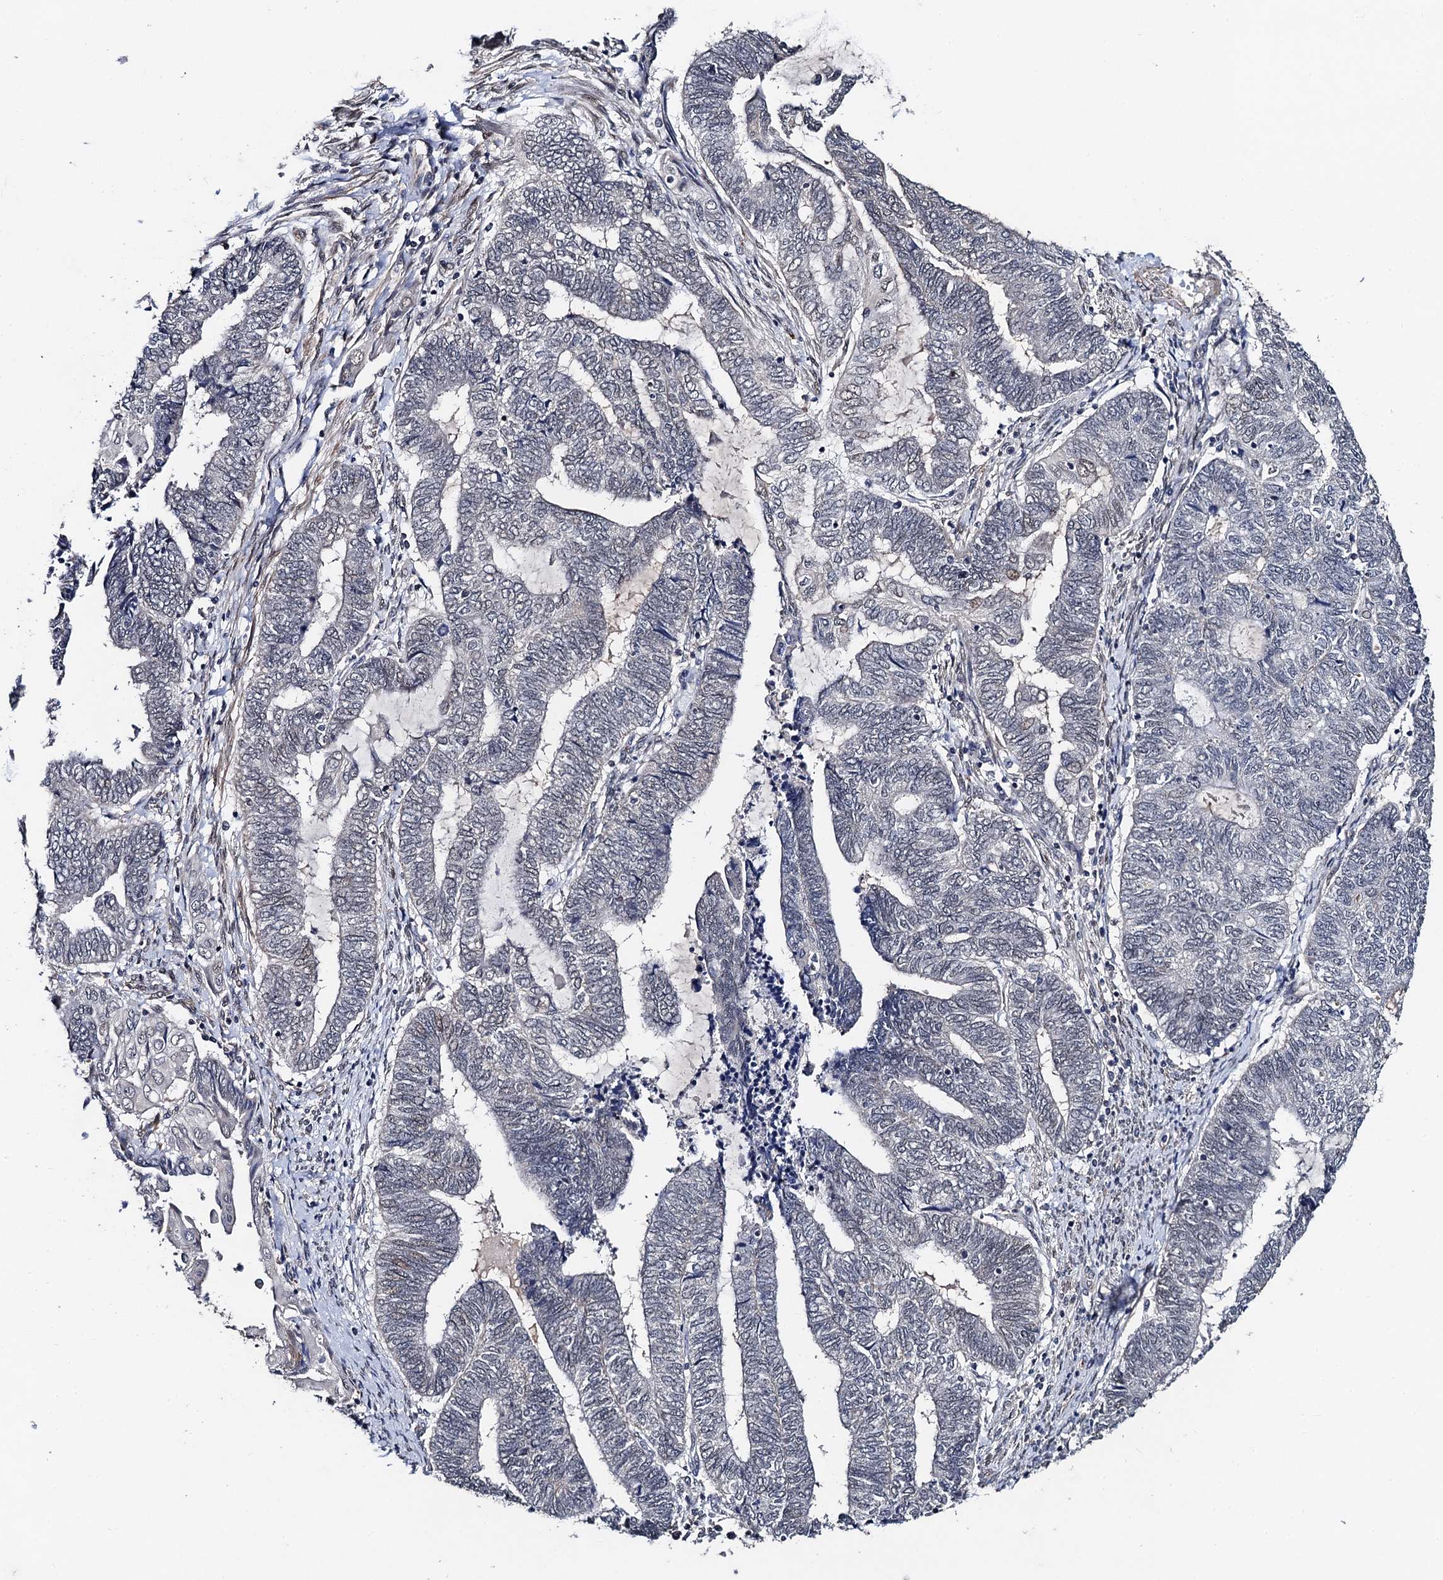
{"staining": {"intensity": "negative", "quantity": "none", "location": "none"}, "tissue": "endometrial cancer", "cell_type": "Tumor cells", "image_type": "cancer", "snomed": [{"axis": "morphology", "description": "Adenocarcinoma, NOS"}, {"axis": "topography", "description": "Uterus"}, {"axis": "topography", "description": "Endometrium"}], "caption": "Immunohistochemical staining of human endometrial cancer (adenocarcinoma) reveals no significant staining in tumor cells.", "gene": "PPTC7", "patient": {"sex": "female", "age": 70}}